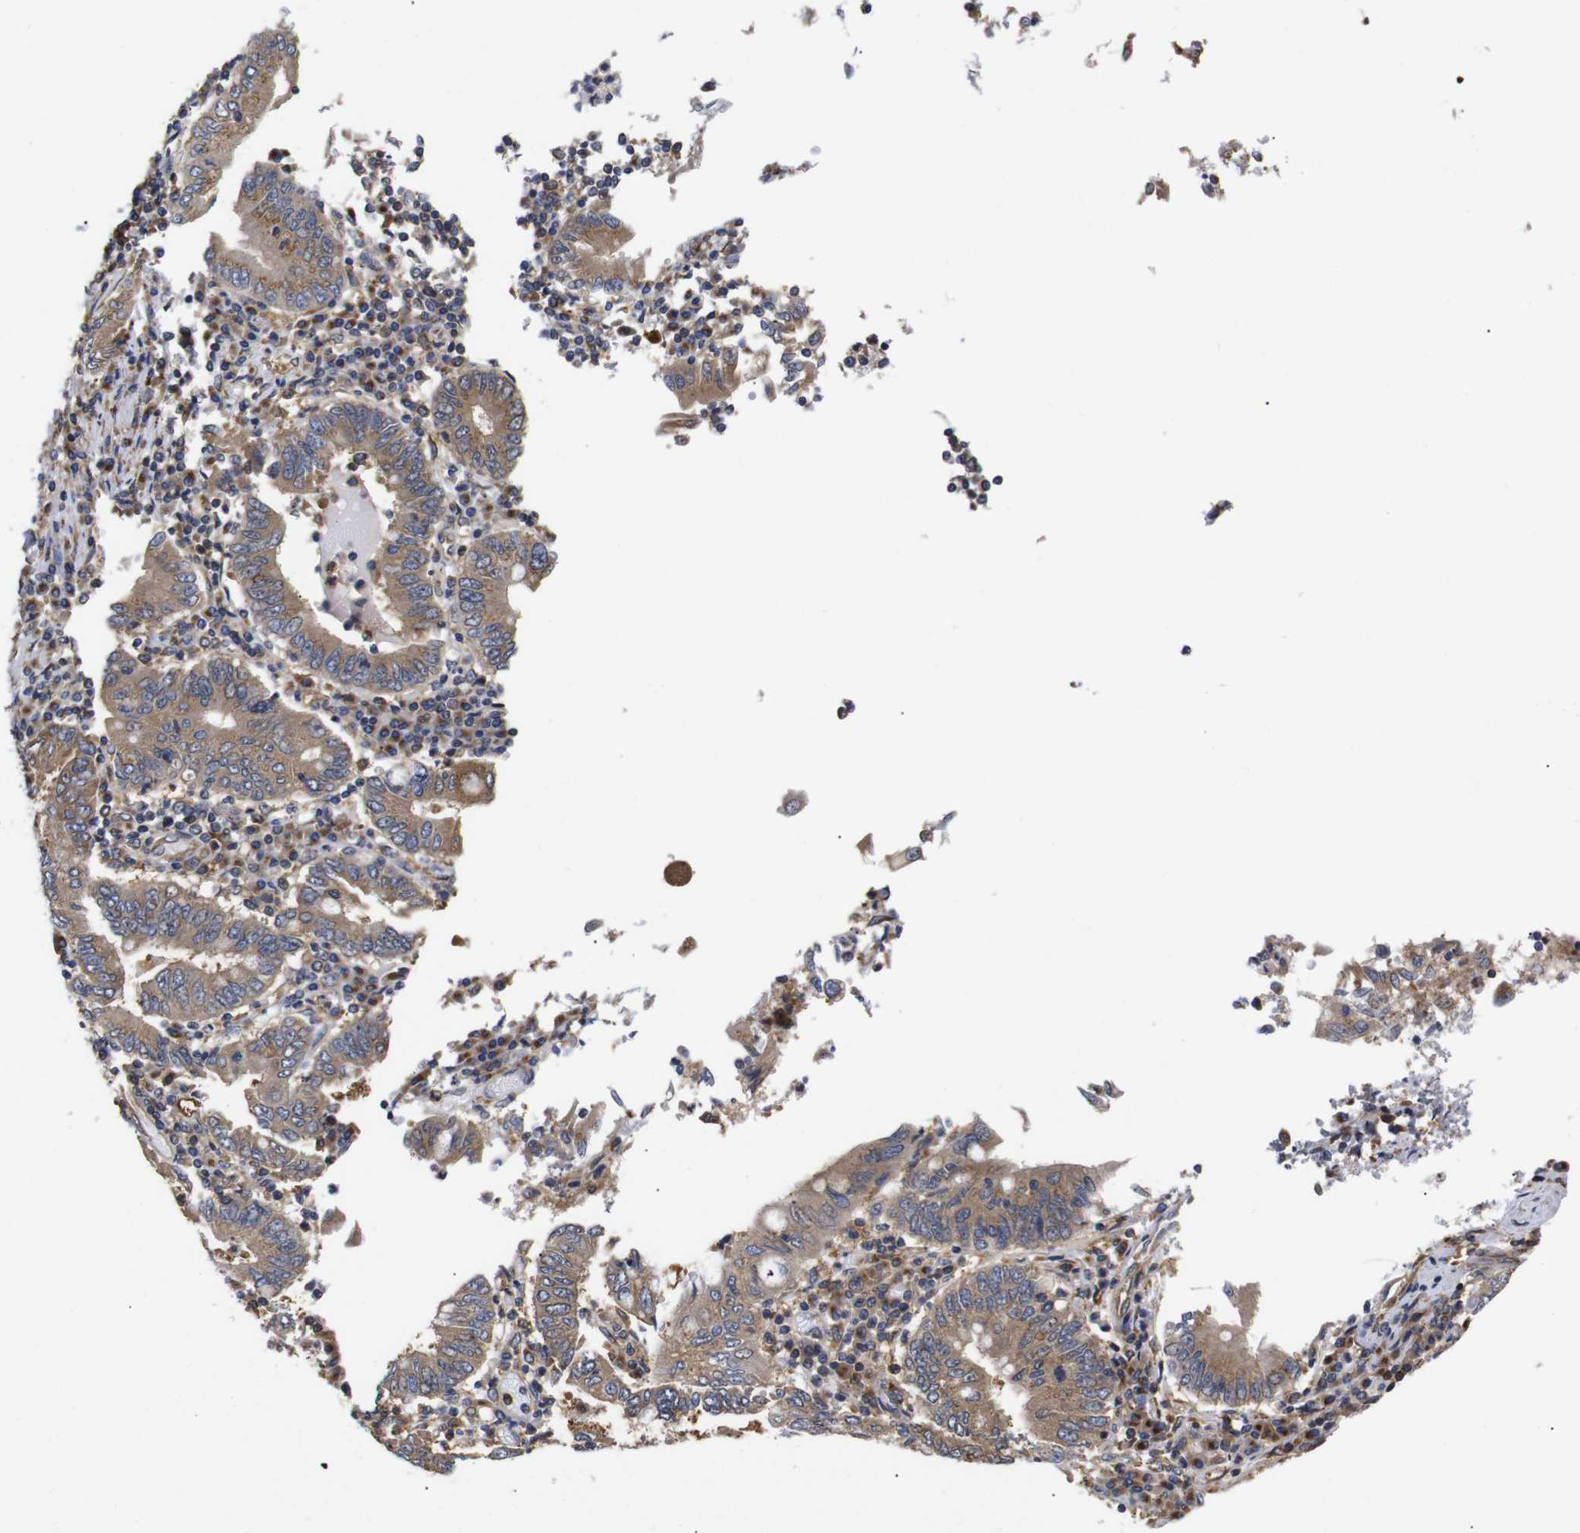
{"staining": {"intensity": "moderate", "quantity": ">75%", "location": "cytoplasmic/membranous"}, "tissue": "stomach cancer", "cell_type": "Tumor cells", "image_type": "cancer", "snomed": [{"axis": "morphology", "description": "Normal tissue, NOS"}, {"axis": "morphology", "description": "Adenocarcinoma, NOS"}, {"axis": "topography", "description": "Esophagus"}, {"axis": "topography", "description": "Stomach, upper"}, {"axis": "topography", "description": "Peripheral nerve tissue"}], "caption": "Immunohistochemistry (IHC) staining of adenocarcinoma (stomach), which exhibits medium levels of moderate cytoplasmic/membranous positivity in about >75% of tumor cells indicating moderate cytoplasmic/membranous protein staining. The staining was performed using DAB (3,3'-diaminobenzidine) (brown) for protein detection and nuclei were counterstained in hematoxylin (blue).", "gene": "LRRCC1", "patient": {"sex": "male", "age": 62}}